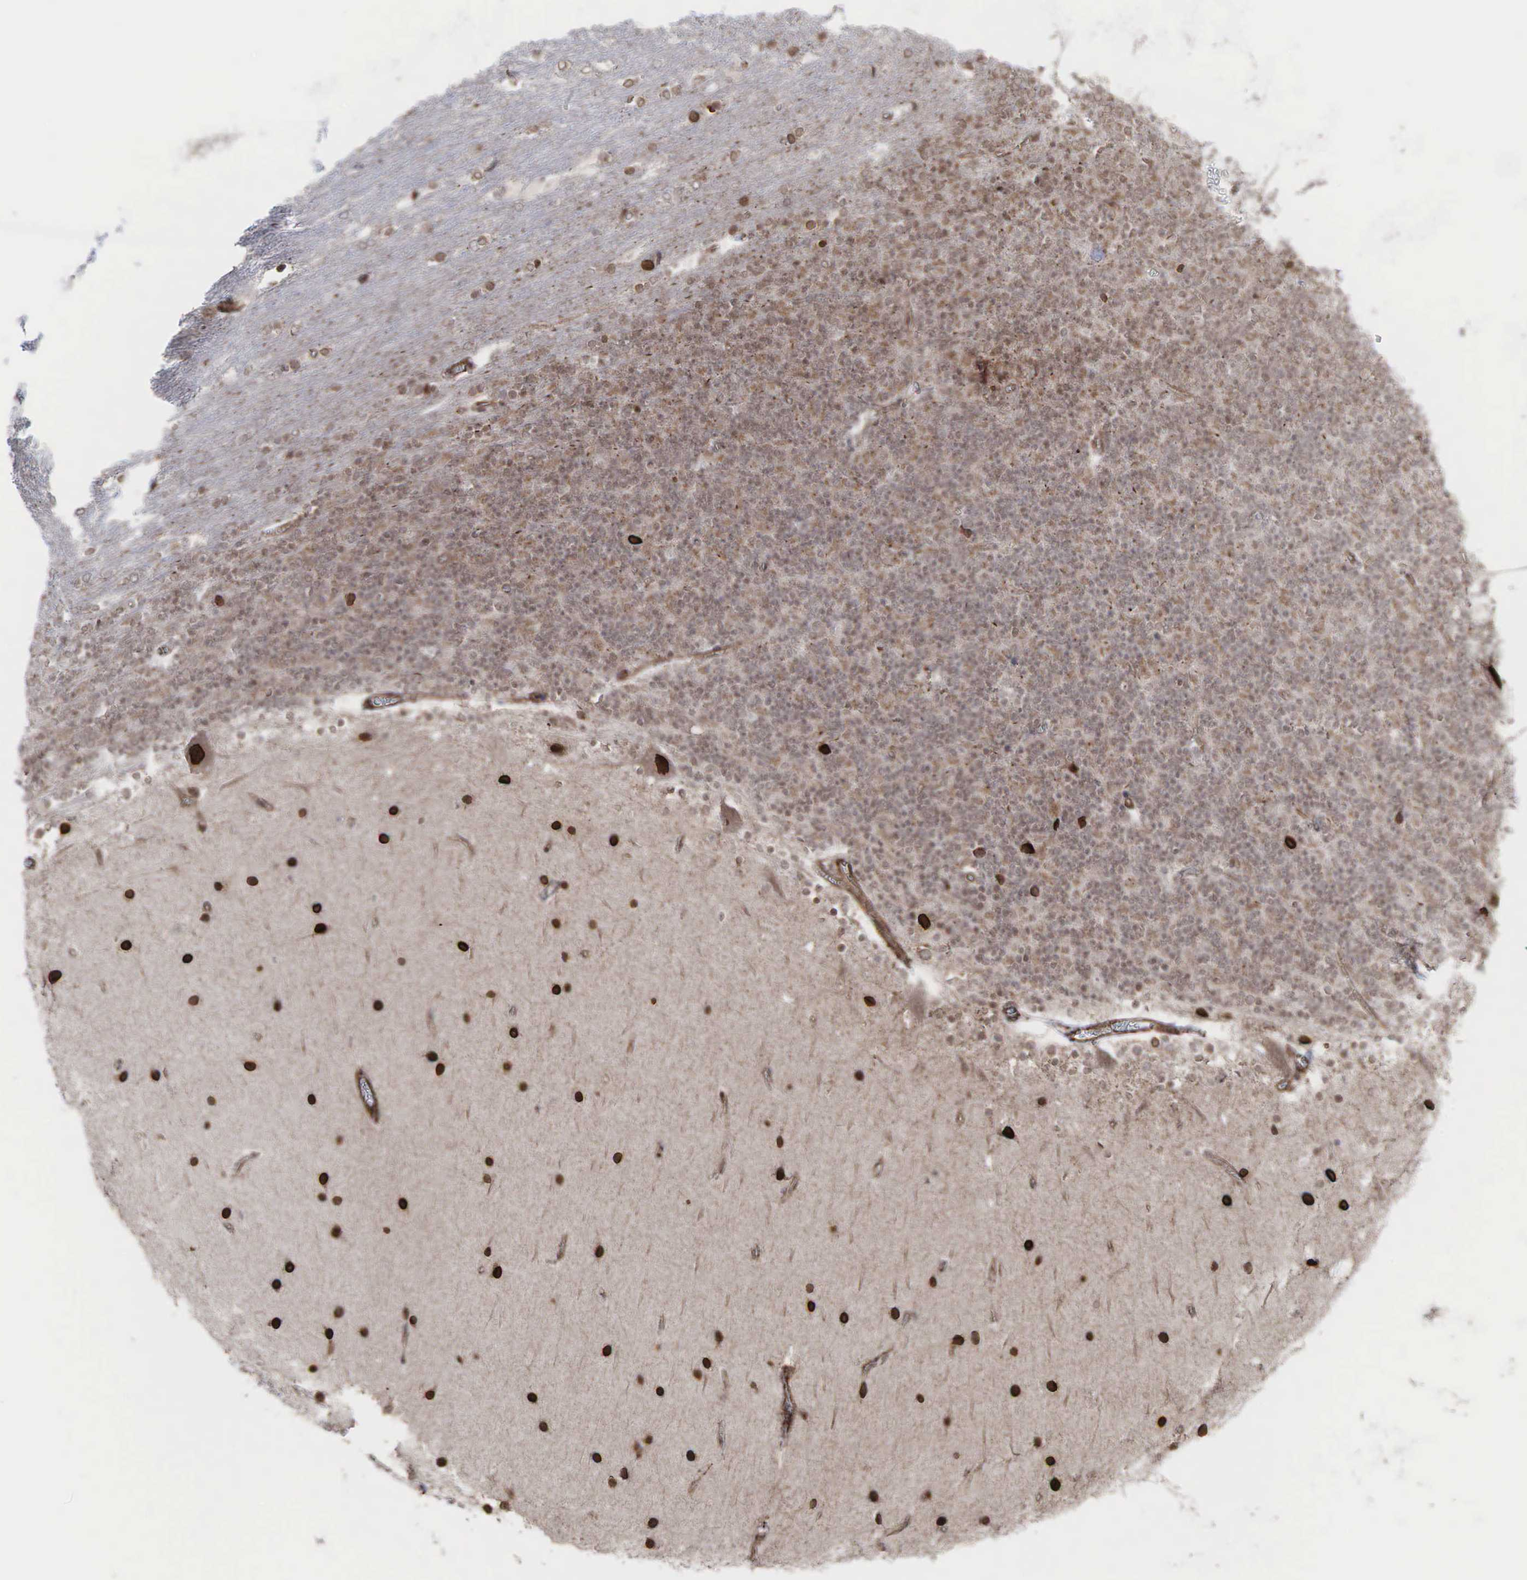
{"staining": {"intensity": "strong", "quantity": ">75%", "location": "nuclear"}, "tissue": "cerebellum", "cell_type": "Cells in granular layer", "image_type": "normal", "snomed": [{"axis": "morphology", "description": "Normal tissue, NOS"}, {"axis": "topography", "description": "Cerebellum"}], "caption": "Immunohistochemical staining of benign human cerebellum shows >75% levels of strong nuclear protein expression in approximately >75% of cells in granular layer.", "gene": "GPRASP1", "patient": {"sex": "female", "age": 19}}